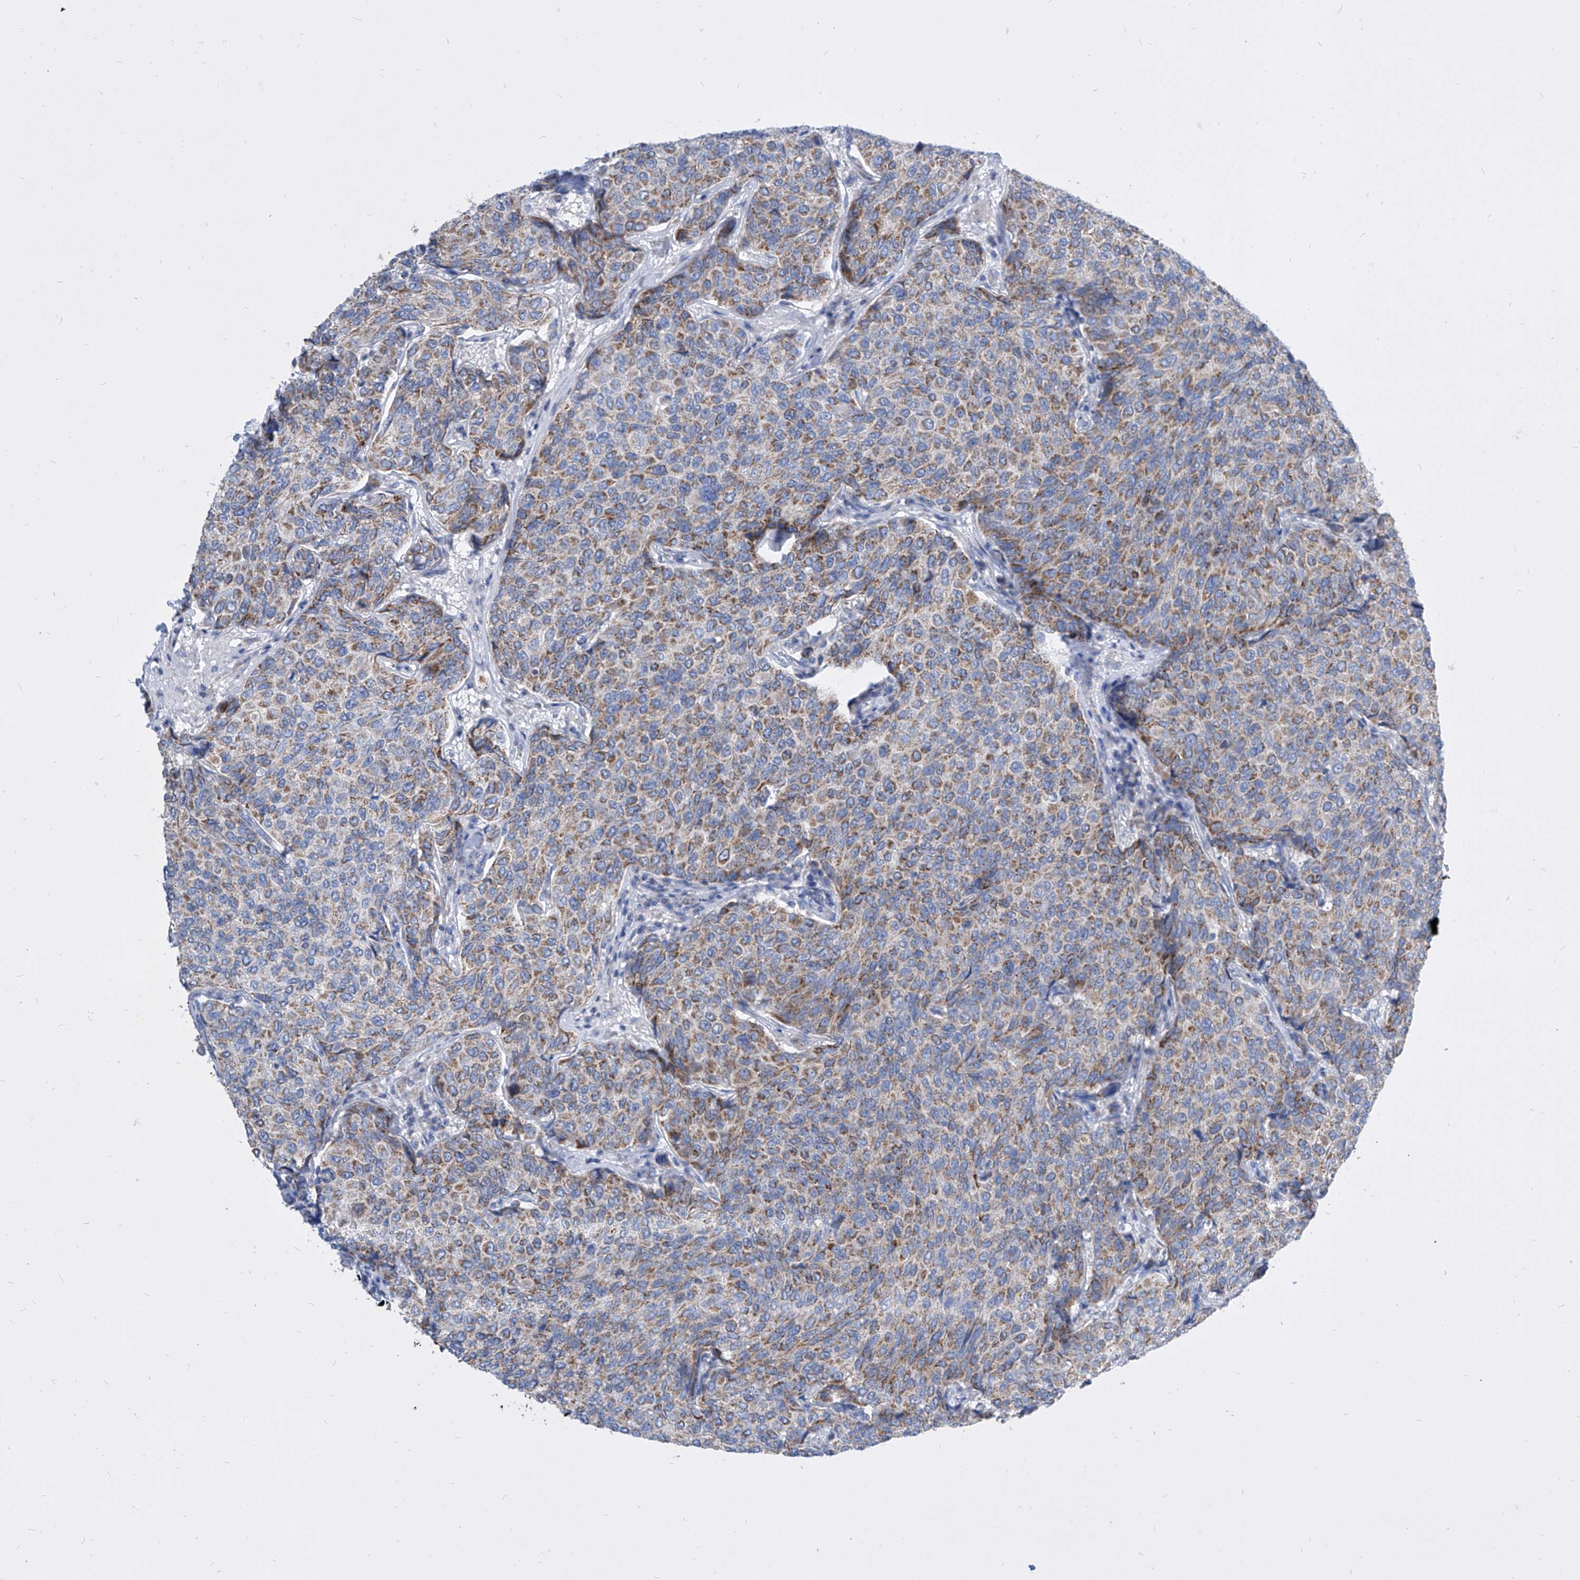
{"staining": {"intensity": "moderate", "quantity": ">75%", "location": "cytoplasmic/membranous"}, "tissue": "breast cancer", "cell_type": "Tumor cells", "image_type": "cancer", "snomed": [{"axis": "morphology", "description": "Duct carcinoma"}, {"axis": "topography", "description": "Breast"}], "caption": "A high-resolution histopathology image shows IHC staining of breast cancer, which displays moderate cytoplasmic/membranous expression in approximately >75% of tumor cells. (brown staining indicates protein expression, while blue staining denotes nuclei).", "gene": "COQ3", "patient": {"sex": "female", "age": 55}}